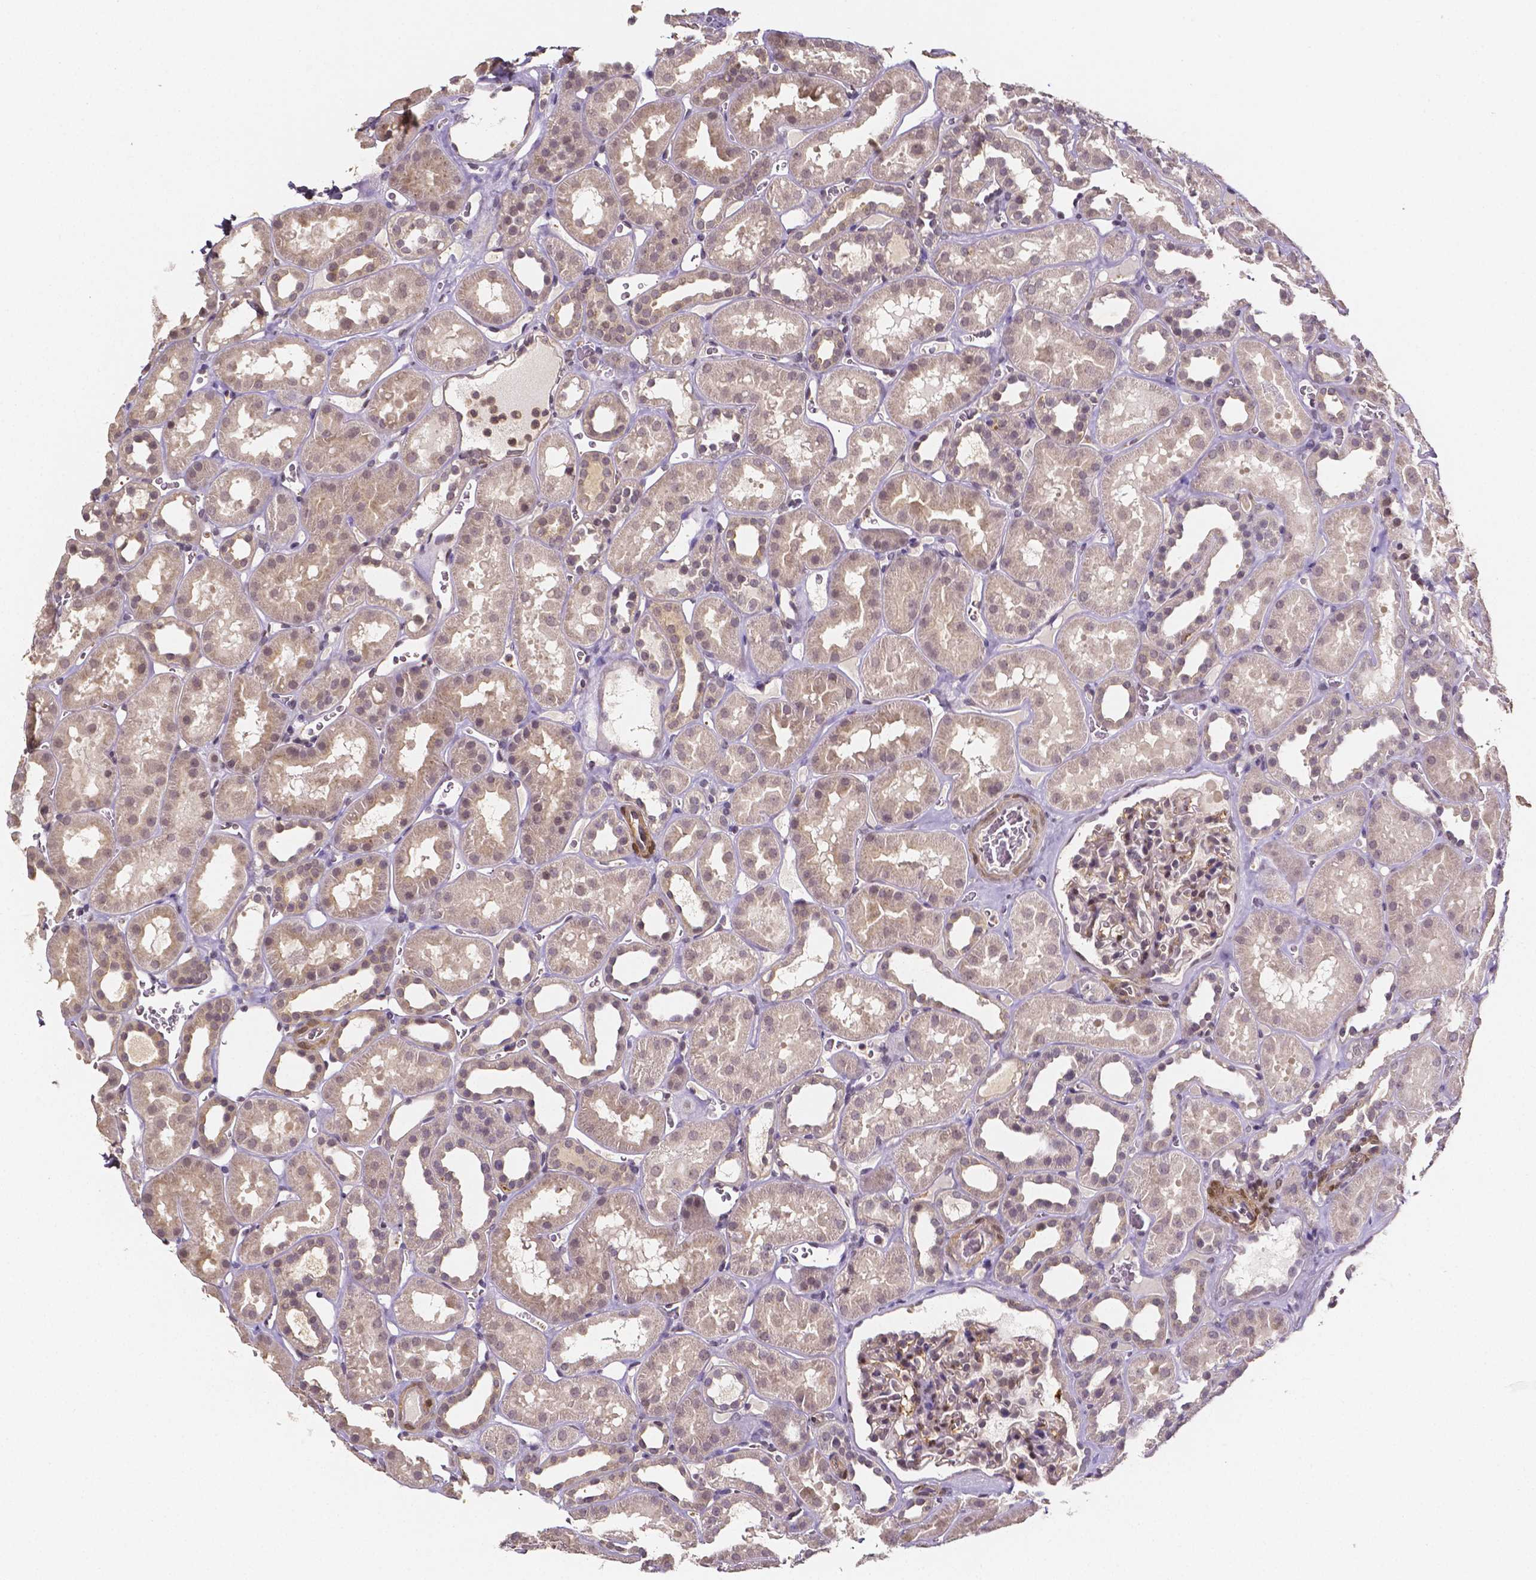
{"staining": {"intensity": "negative", "quantity": "none", "location": "none"}, "tissue": "kidney", "cell_type": "Cells in glomeruli", "image_type": "normal", "snomed": [{"axis": "morphology", "description": "Normal tissue, NOS"}, {"axis": "topography", "description": "Kidney"}], "caption": "Immunohistochemistry (IHC) histopathology image of benign kidney: human kidney stained with DAB (3,3'-diaminobenzidine) shows no significant protein expression in cells in glomeruli.", "gene": "NRGN", "patient": {"sex": "female", "age": 41}}